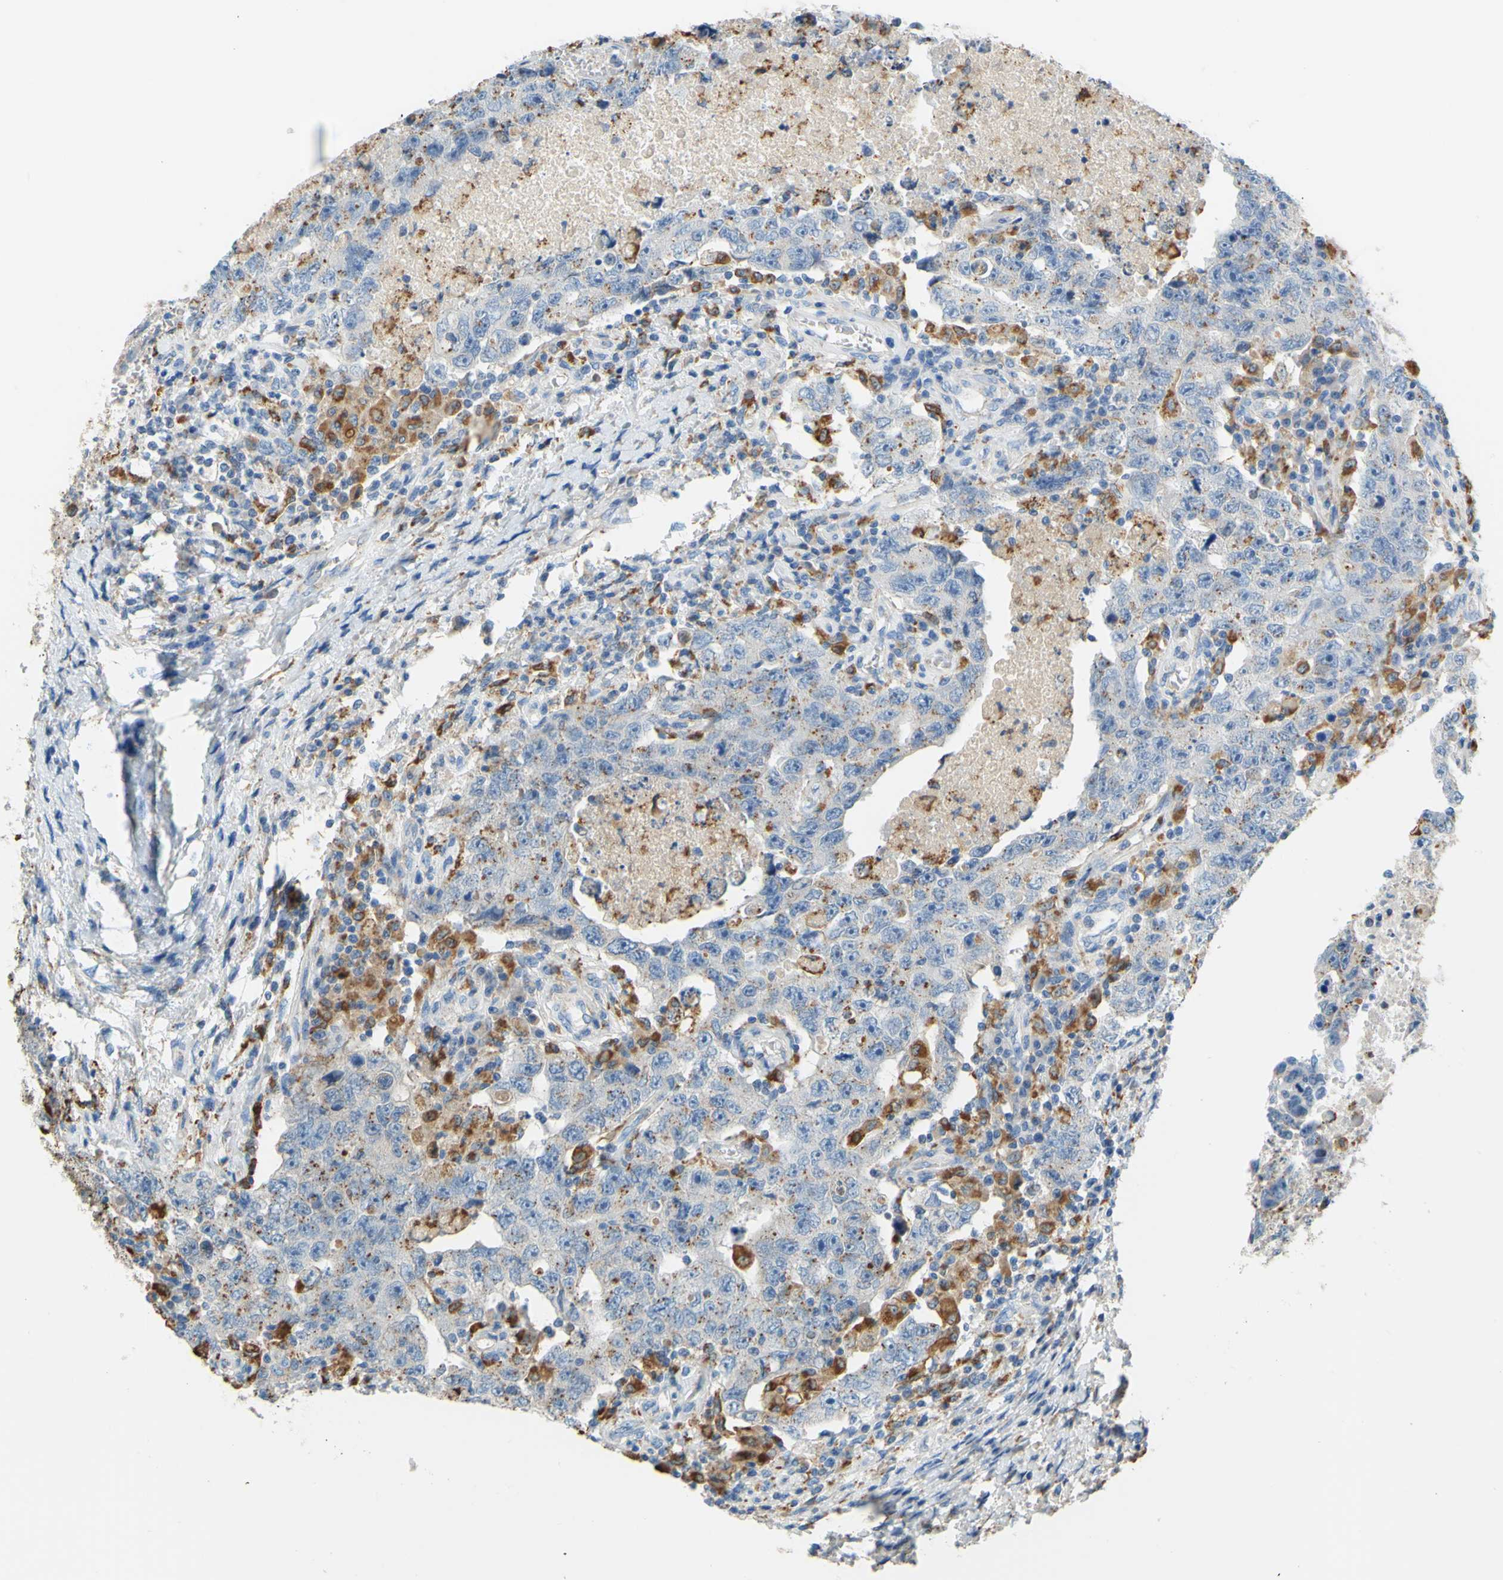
{"staining": {"intensity": "negative", "quantity": "none", "location": "none"}, "tissue": "testis cancer", "cell_type": "Tumor cells", "image_type": "cancer", "snomed": [{"axis": "morphology", "description": "Carcinoma, Embryonal, NOS"}, {"axis": "topography", "description": "Testis"}], "caption": "Testis embryonal carcinoma stained for a protein using immunohistochemistry reveals no expression tumor cells.", "gene": "CTSD", "patient": {"sex": "male", "age": 26}}